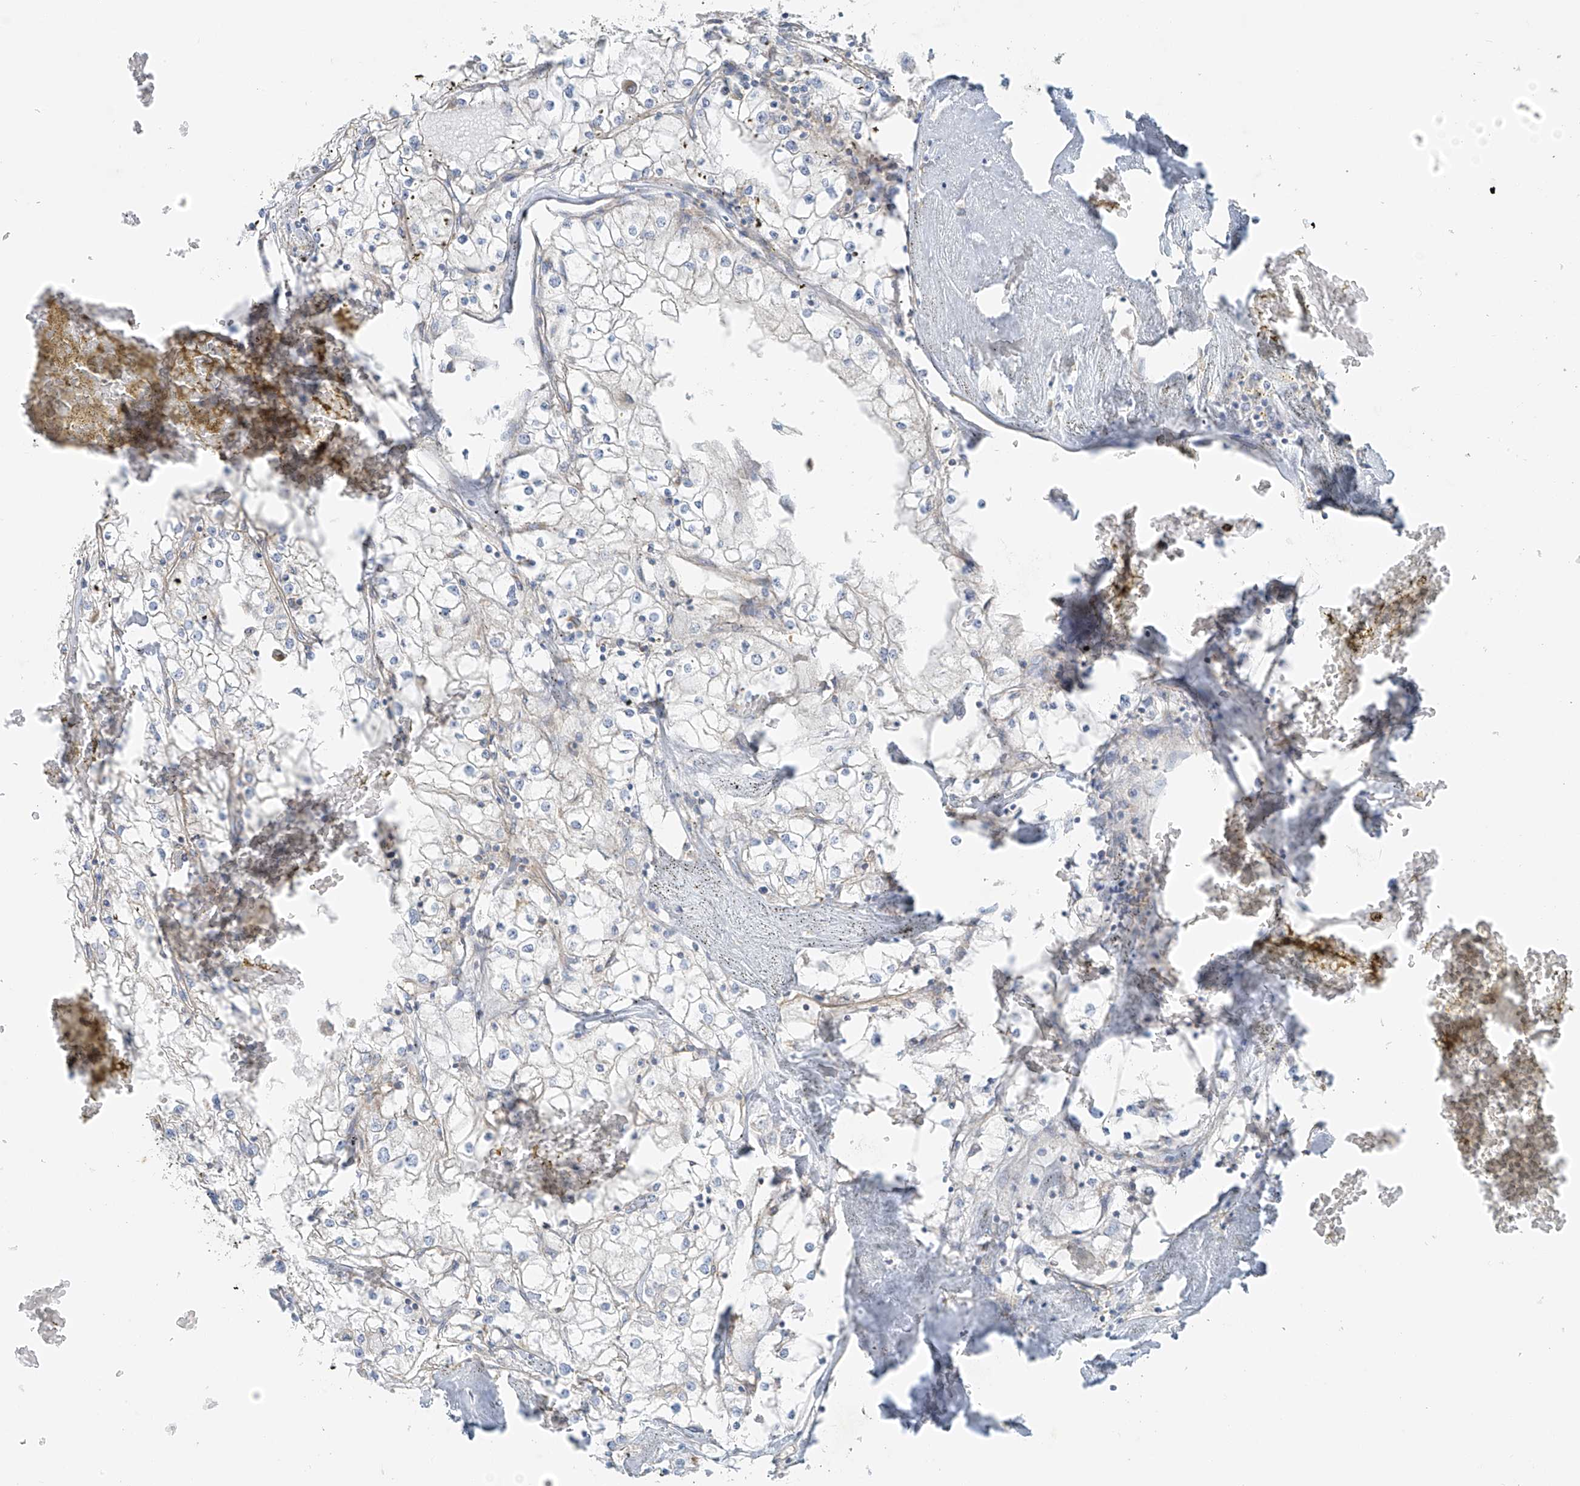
{"staining": {"intensity": "negative", "quantity": "none", "location": "none"}, "tissue": "renal cancer", "cell_type": "Tumor cells", "image_type": "cancer", "snomed": [{"axis": "morphology", "description": "Adenocarcinoma, NOS"}, {"axis": "topography", "description": "Kidney"}], "caption": "Tumor cells are negative for protein expression in human renal cancer (adenocarcinoma). (IHC, brightfield microscopy, high magnification).", "gene": "VAMP5", "patient": {"sex": "male", "age": 56}}